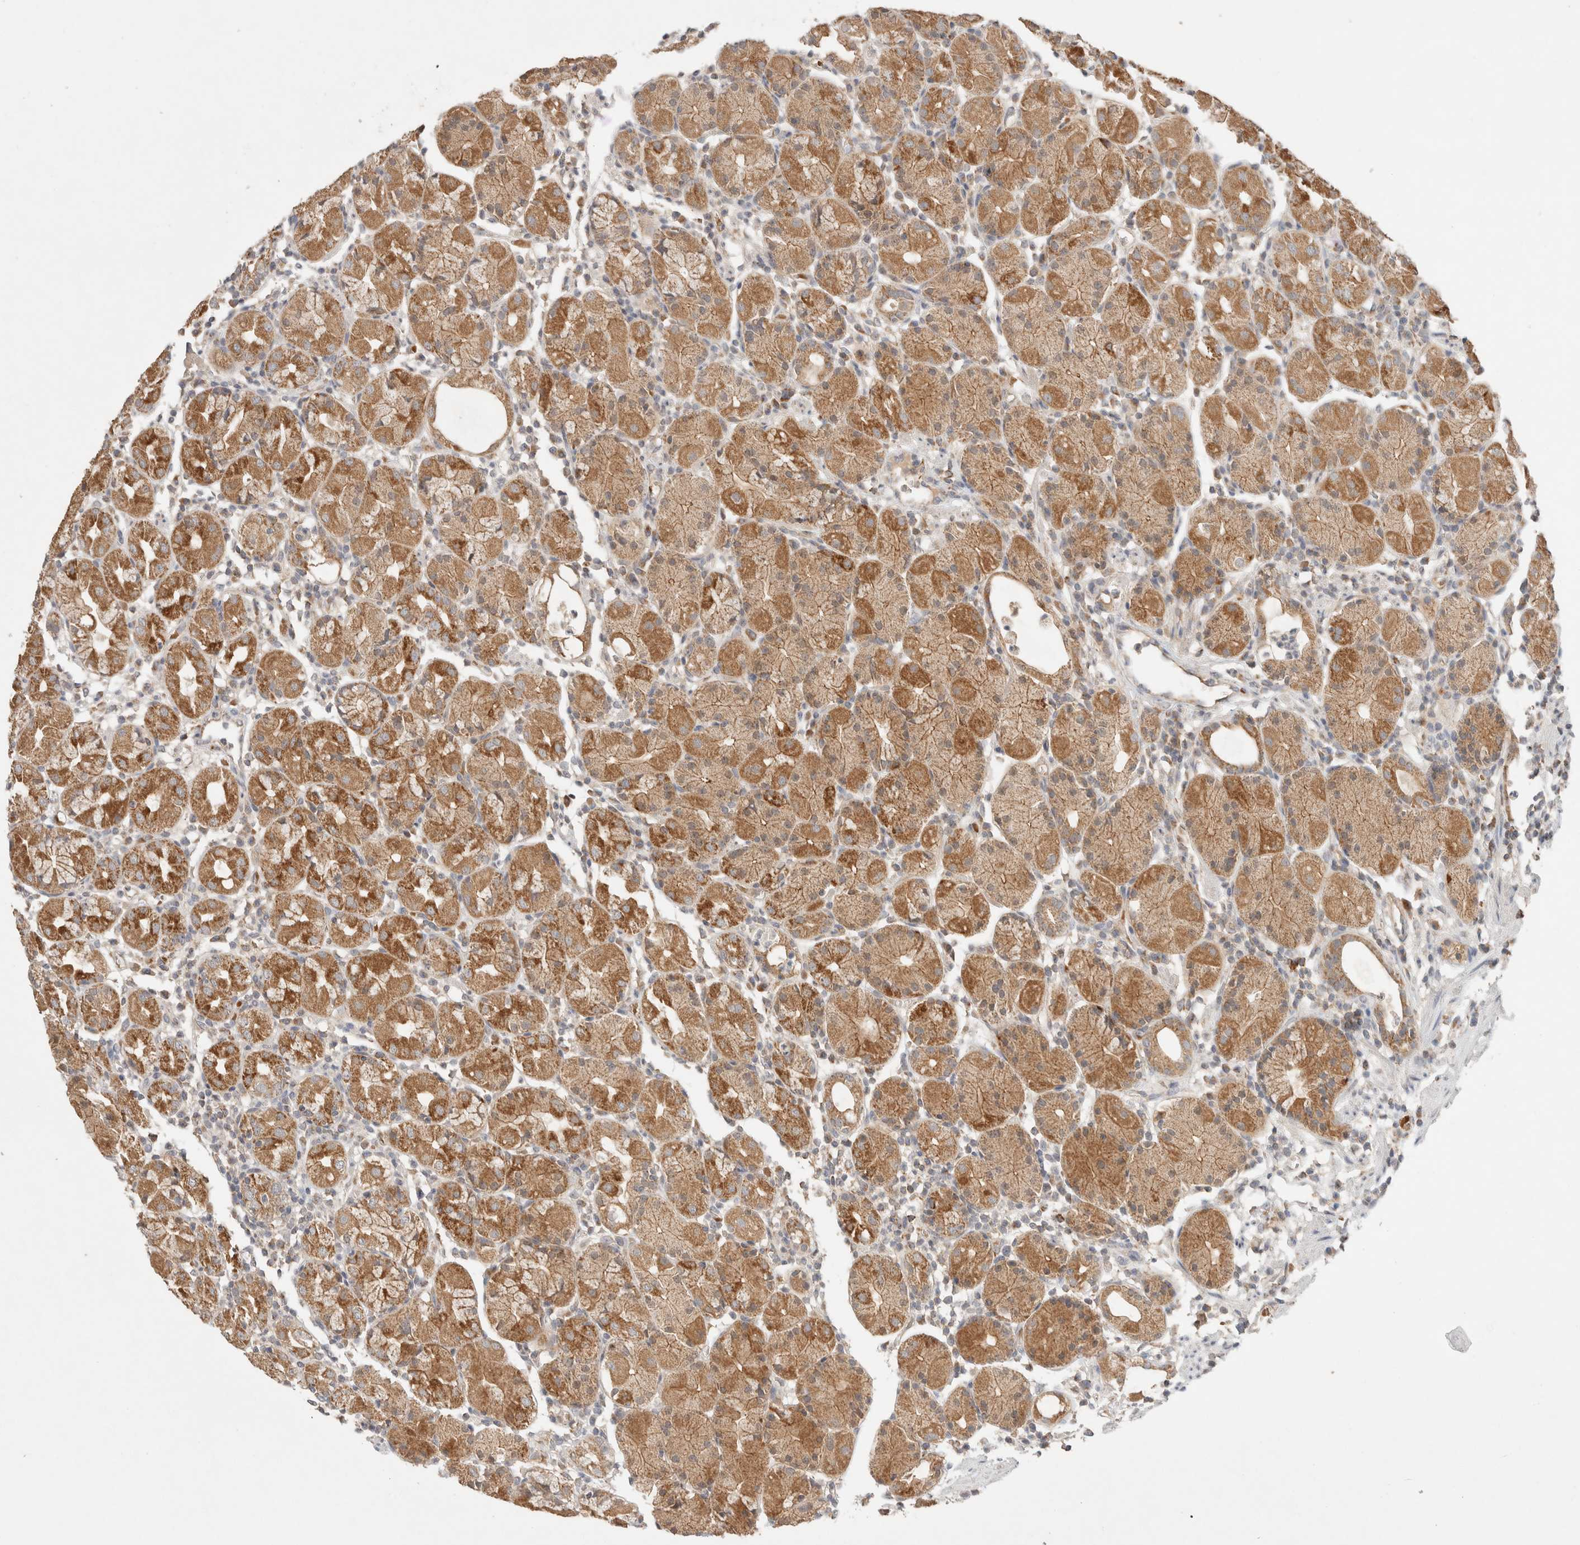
{"staining": {"intensity": "moderate", "quantity": ">75%", "location": "cytoplasmic/membranous"}, "tissue": "stomach", "cell_type": "Glandular cells", "image_type": "normal", "snomed": [{"axis": "morphology", "description": "Normal tissue, NOS"}, {"axis": "topography", "description": "Stomach"}, {"axis": "topography", "description": "Stomach, lower"}], "caption": "Moderate cytoplasmic/membranous protein expression is appreciated in about >75% of glandular cells in stomach. (DAB IHC, brown staining for protein, blue staining for nuclei).", "gene": "MRM3", "patient": {"sex": "female", "age": 75}}